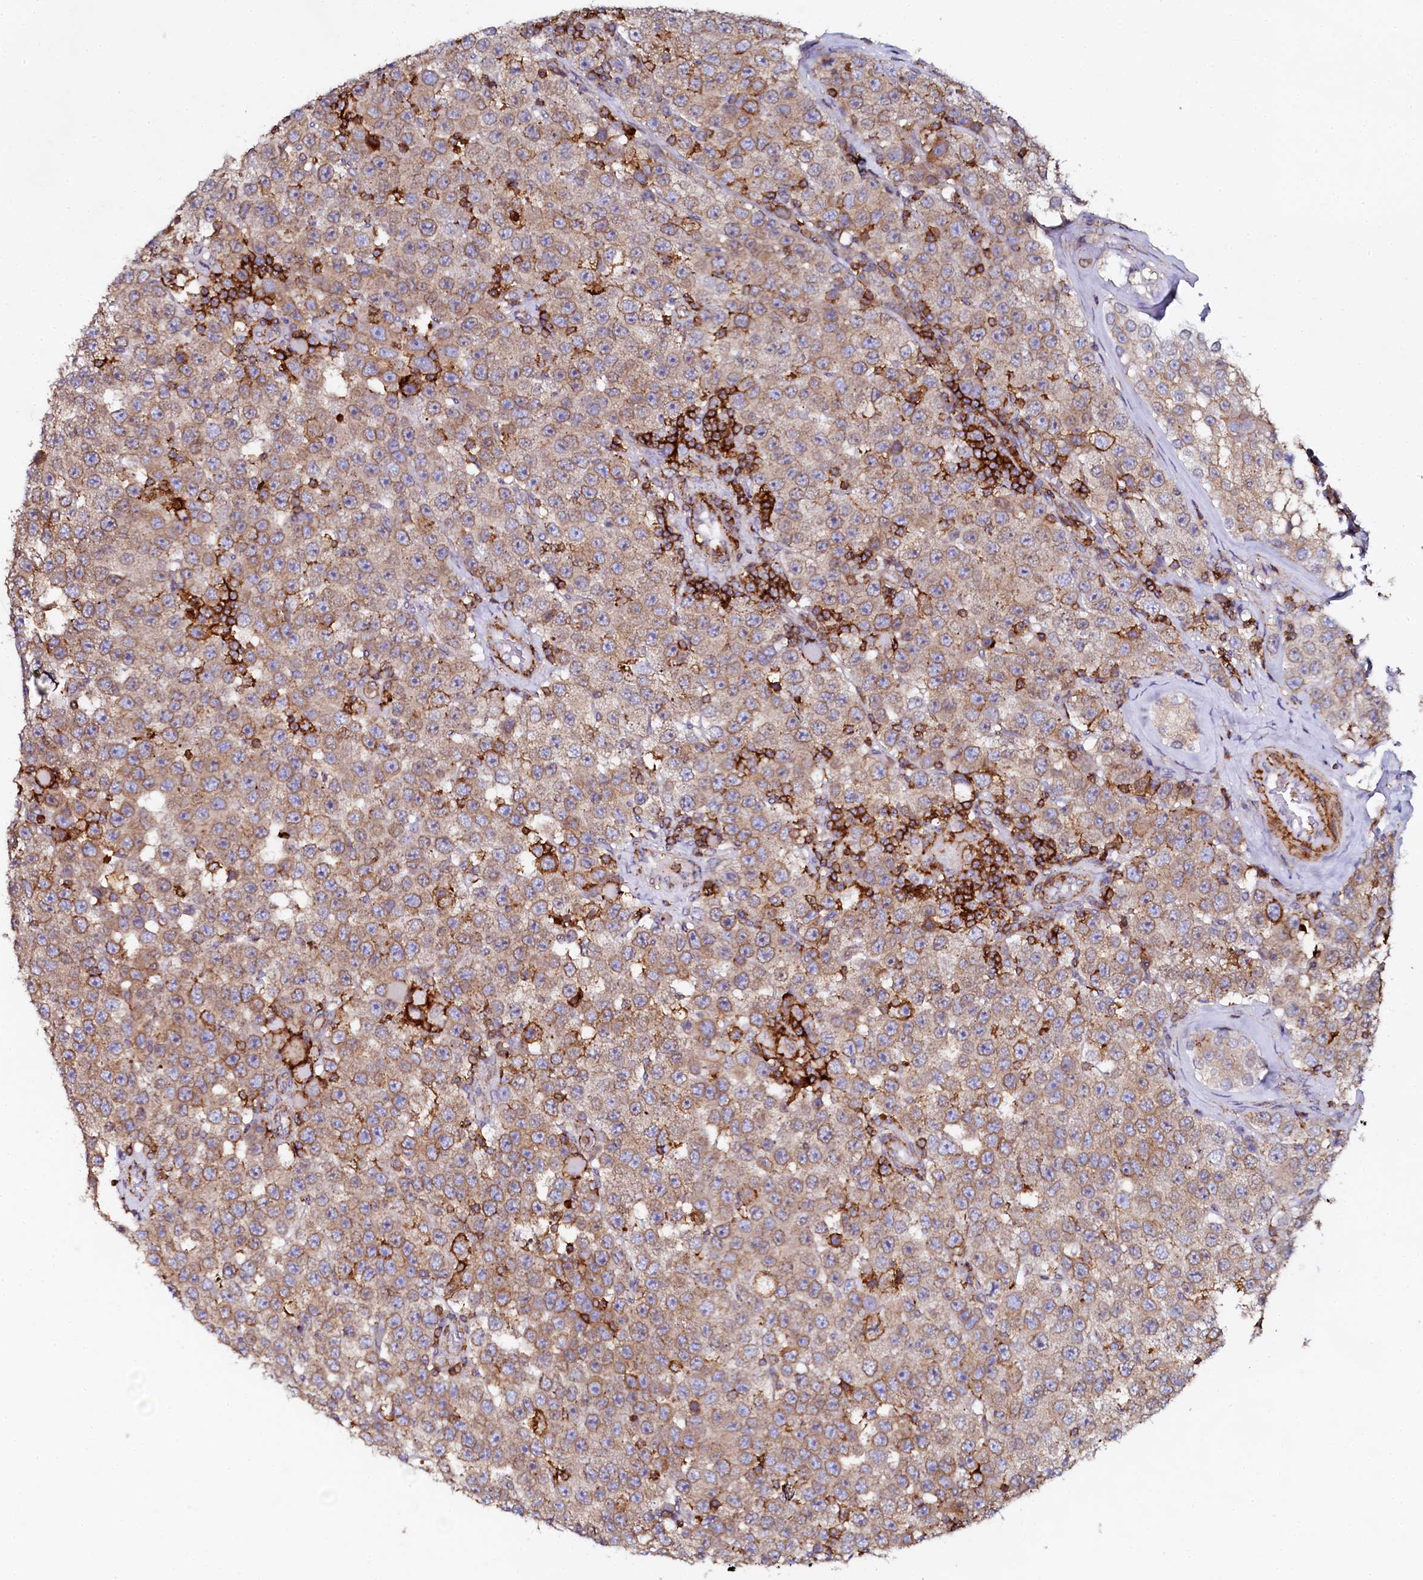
{"staining": {"intensity": "weak", "quantity": ">75%", "location": "cytoplasmic/membranous"}, "tissue": "testis cancer", "cell_type": "Tumor cells", "image_type": "cancer", "snomed": [{"axis": "morphology", "description": "Seminoma, NOS"}, {"axis": "topography", "description": "Testis"}], "caption": "Immunohistochemical staining of testis seminoma reveals low levels of weak cytoplasmic/membranous protein staining in approximately >75% of tumor cells.", "gene": "AAAS", "patient": {"sex": "male", "age": 28}}